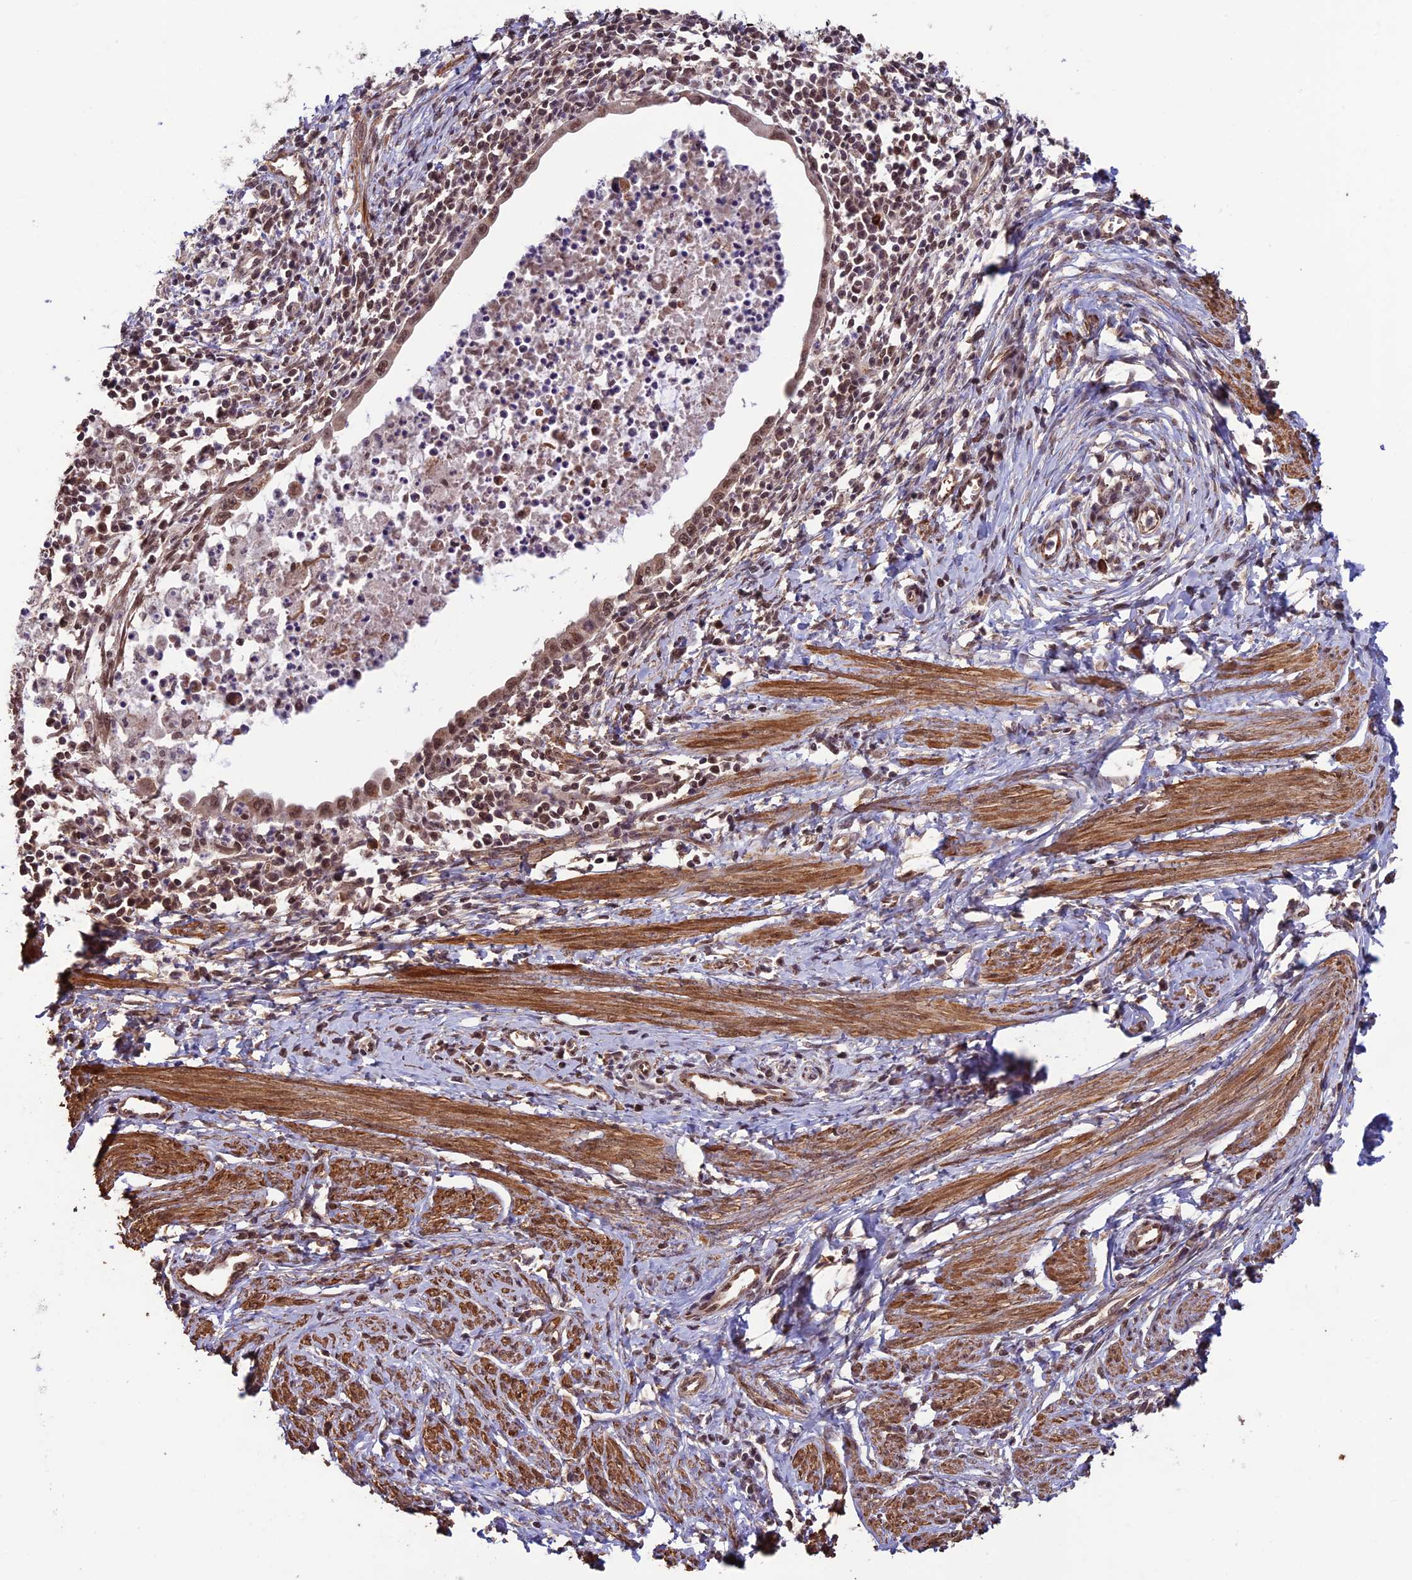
{"staining": {"intensity": "moderate", "quantity": ">75%", "location": "nuclear"}, "tissue": "cervical cancer", "cell_type": "Tumor cells", "image_type": "cancer", "snomed": [{"axis": "morphology", "description": "Adenocarcinoma, NOS"}, {"axis": "topography", "description": "Cervix"}], "caption": "Immunohistochemical staining of human cervical adenocarcinoma exhibits medium levels of moderate nuclear protein expression in approximately >75% of tumor cells. The staining was performed using DAB to visualize the protein expression in brown, while the nuclei were stained in blue with hematoxylin (Magnification: 20x).", "gene": "CABIN1", "patient": {"sex": "female", "age": 36}}